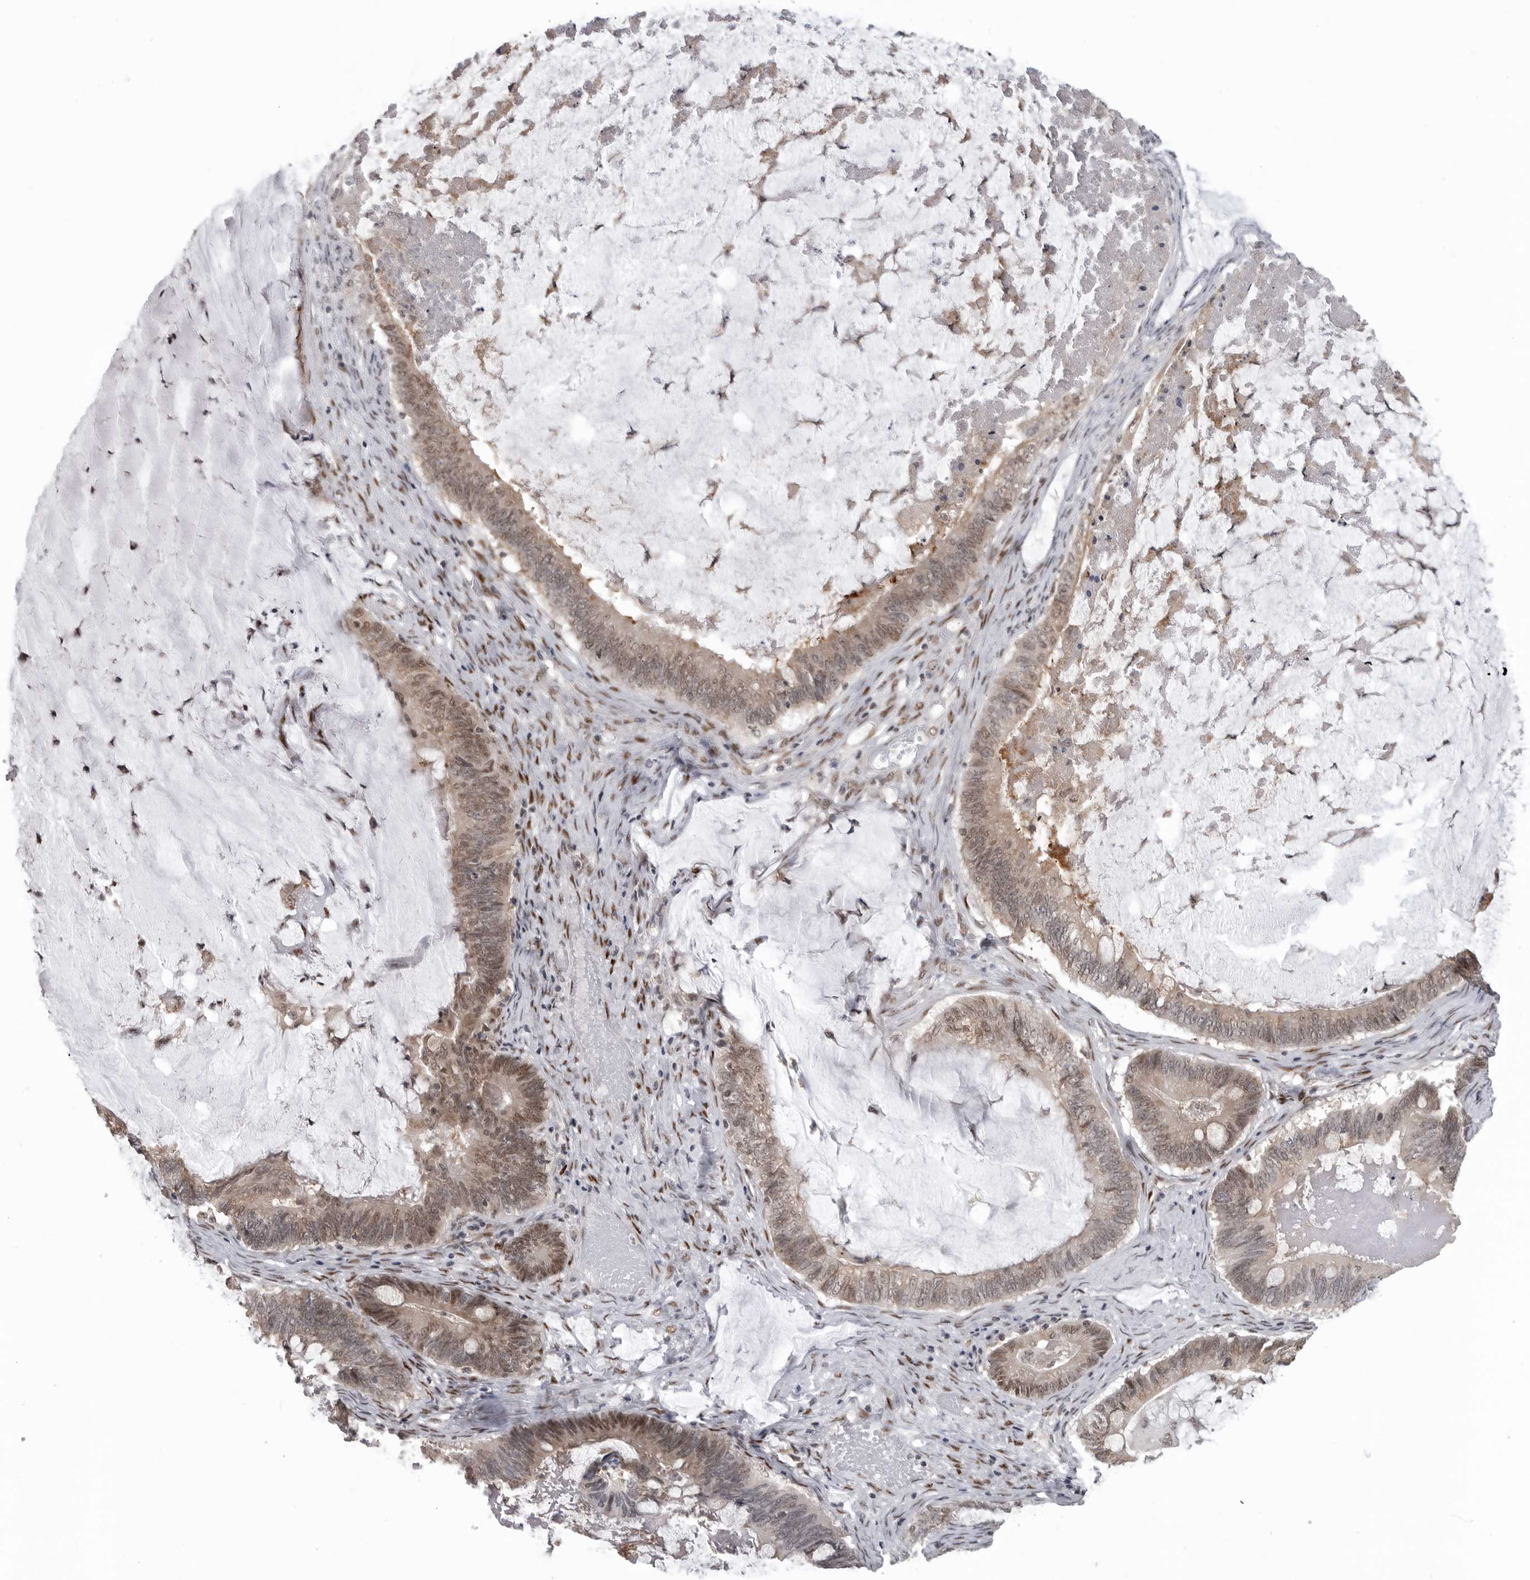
{"staining": {"intensity": "weak", "quantity": ">75%", "location": "nuclear"}, "tissue": "ovarian cancer", "cell_type": "Tumor cells", "image_type": "cancer", "snomed": [{"axis": "morphology", "description": "Cystadenocarcinoma, mucinous, NOS"}, {"axis": "topography", "description": "Ovary"}], "caption": "An image of ovarian cancer stained for a protein displays weak nuclear brown staining in tumor cells.", "gene": "C8orf58", "patient": {"sex": "female", "age": 61}}